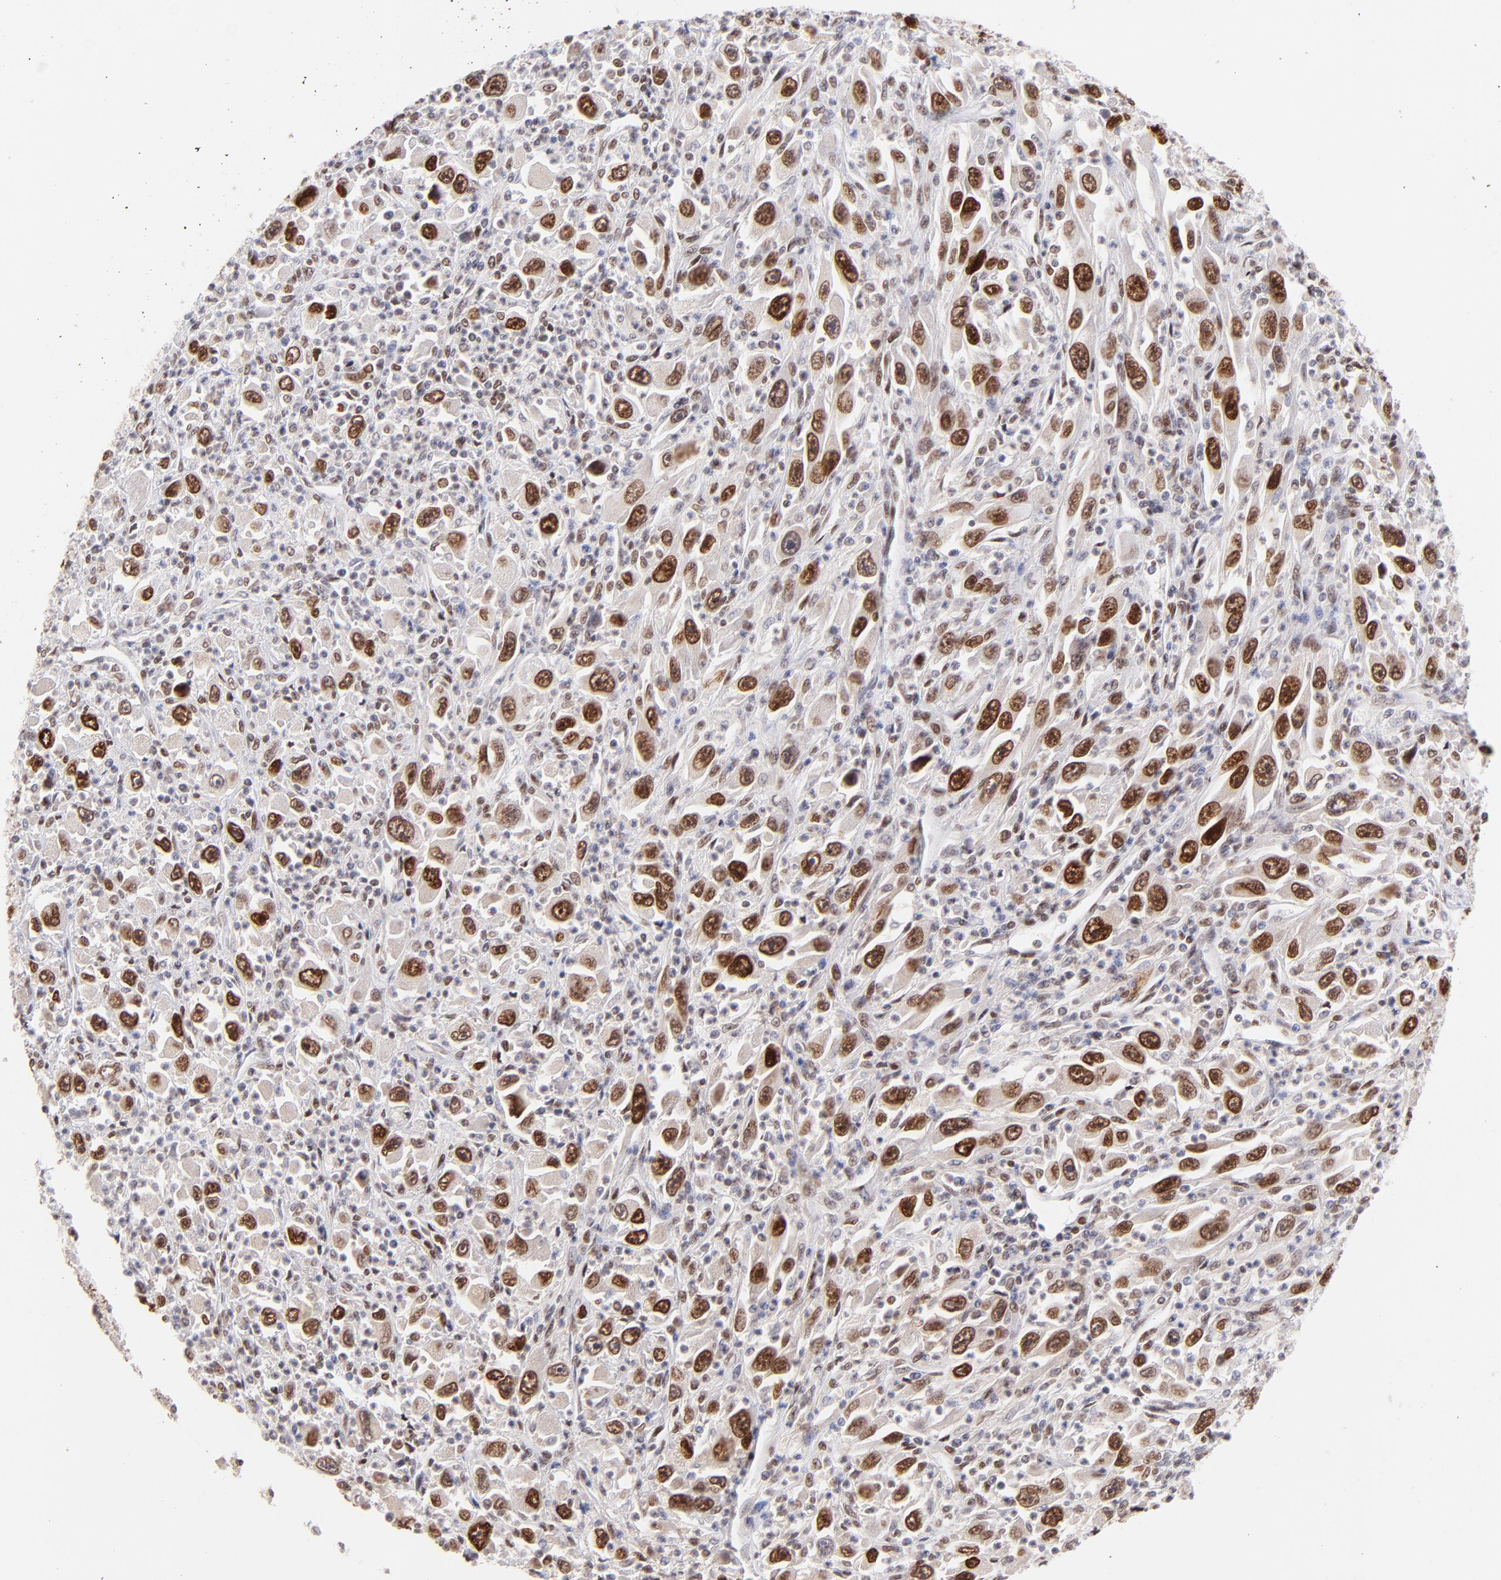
{"staining": {"intensity": "strong", "quantity": ">75%", "location": "nuclear"}, "tissue": "melanoma", "cell_type": "Tumor cells", "image_type": "cancer", "snomed": [{"axis": "morphology", "description": "Malignant melanoma, Metastatic site"}, {"axis": "topography", "description": "Skin"}], "caption": "This photomicrograph displays immunohistochemistry staining of malignant melanoma (metastatic site), with high strong nuclear expression in approximately >75% of tumor cells.", "gene": "MIDEAS", "patient": {"sex": "female", "age": 56}}